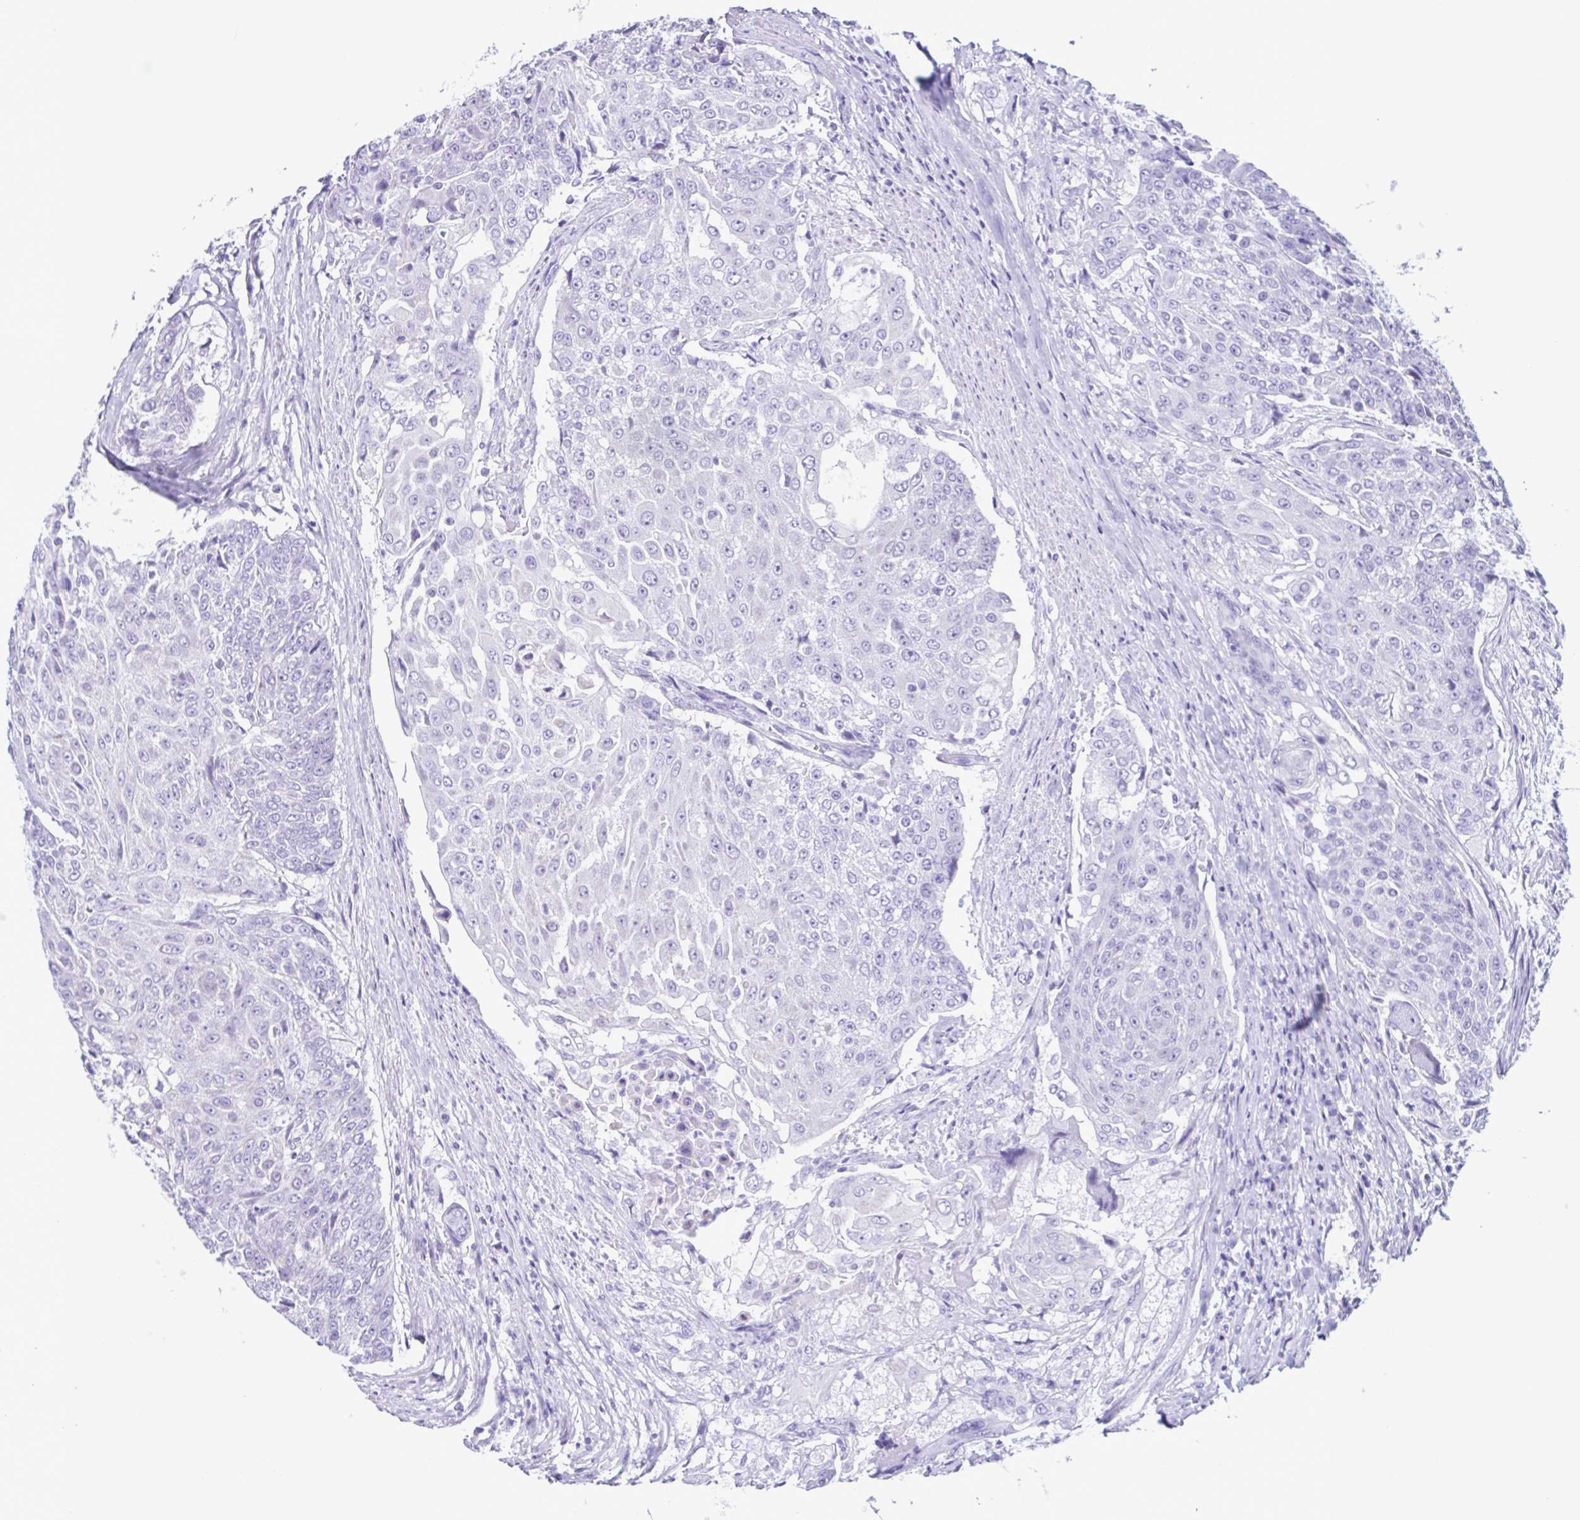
{"staining": {"intensity": "negative", "quantity": "none", "location": "none"}, "tissue": "urothelial cancer", "cell_type": "Tumor cells", "image_type": "cancer", "snomed": [{"axis": "morphology", "description": "Urothelial carcinoma, High grade"}, {"axis": "topography", "description": "Urinary bladder"}], "caption": "Tumor cells are negative for brown protein staining in high-grade urothelial carcinoma. (DAB immunohistochemistry (IHC) with hematoxylin counter stain).", "gene": "ACTRT3", "patient": {"sex": "female", "age": 63}}